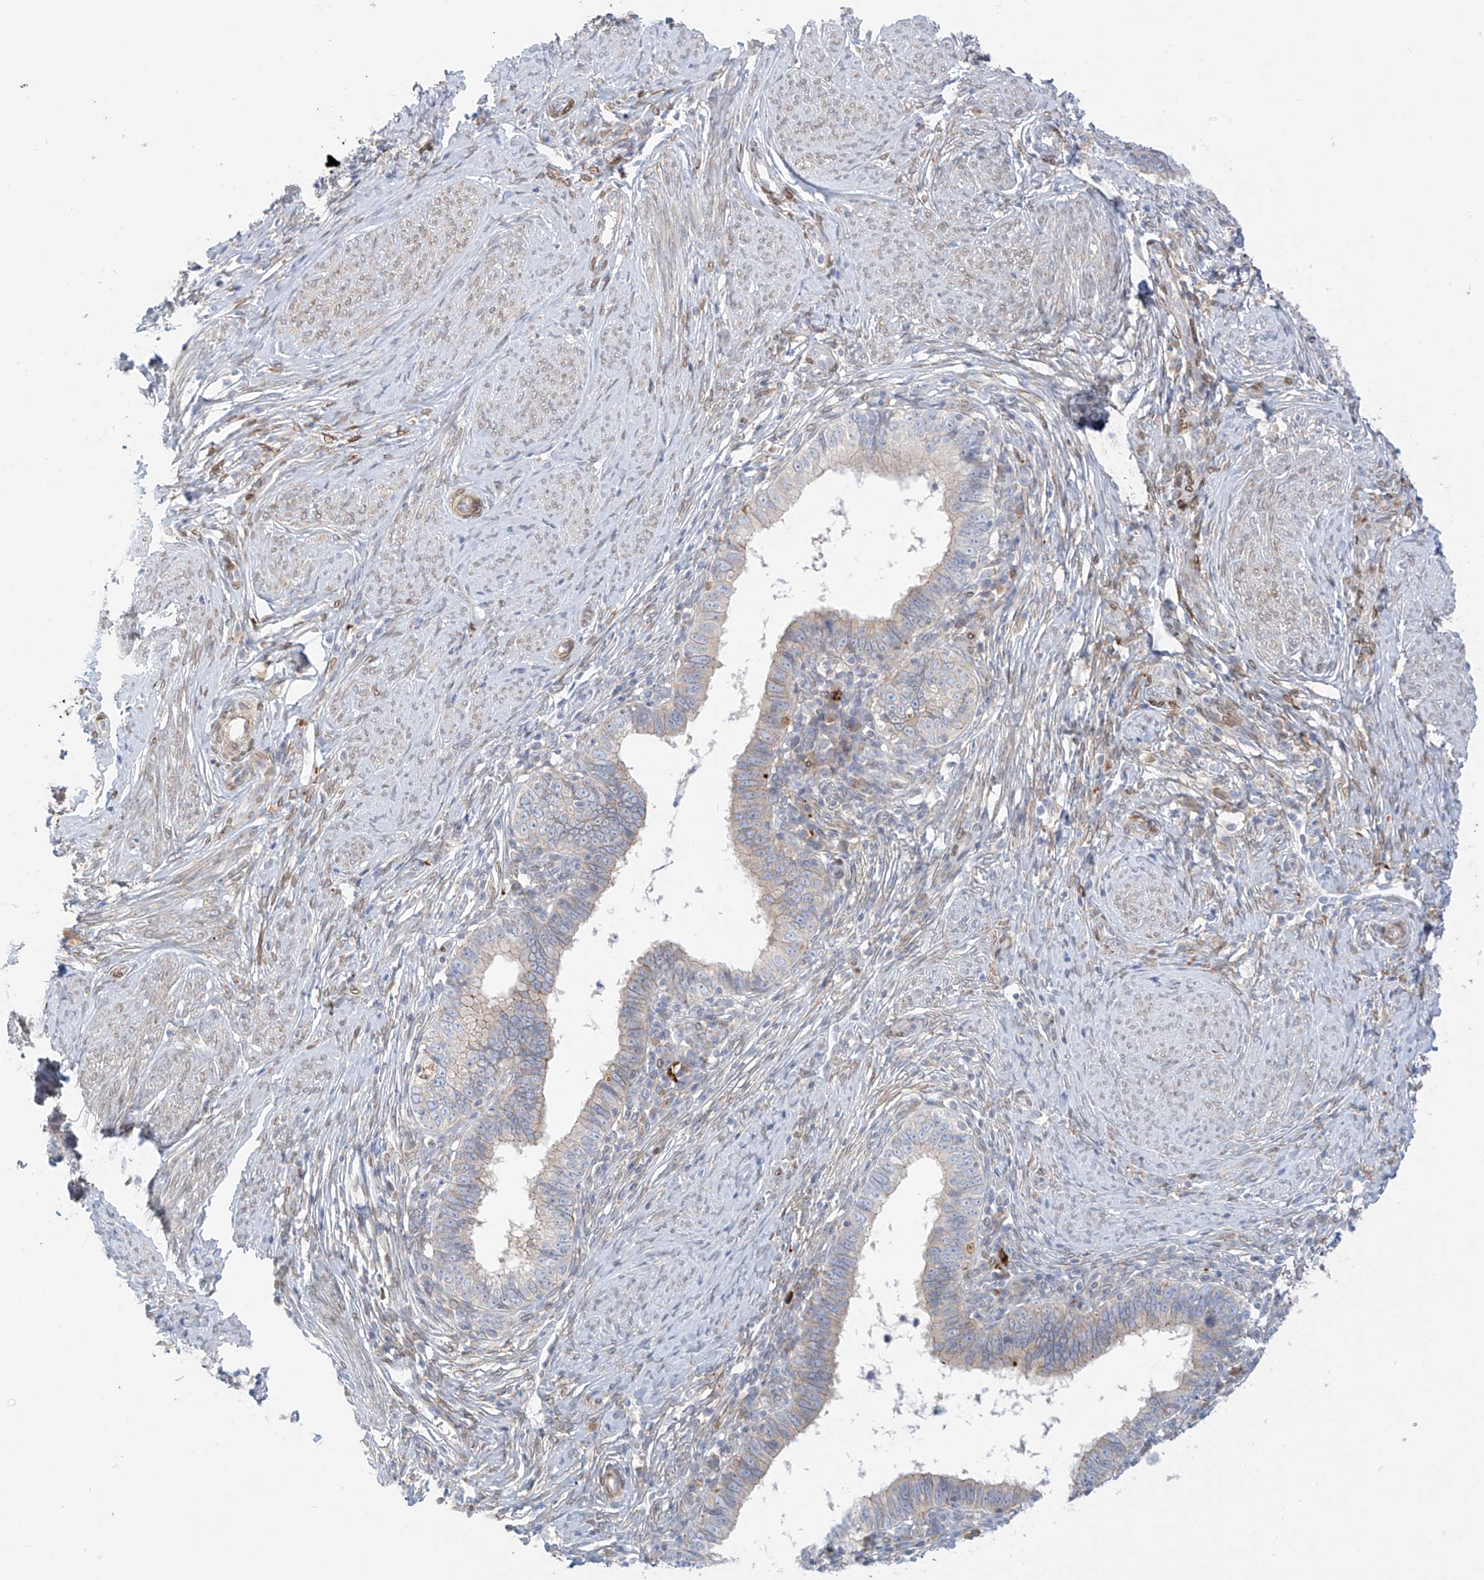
{"staining": {"intensity": "weak", "quantity": "<25%", "location": "cytoplasmic/membranous"}, "tissue": "cervical cancer", "cell_type": "Tumor cells", "image_type": "cancer", "snomed": [{"axis": "morphology", "description": "Adenocarcinoma, NOS"}, {"axis": "topography", "description": "Cervix"}], "caption": "A micrograph of cervical cancer stained for a protein exhibits no brown staining in tumor cells.", "gene": "PCYOX1", "patient": {"sex": "female", "age": 36}}